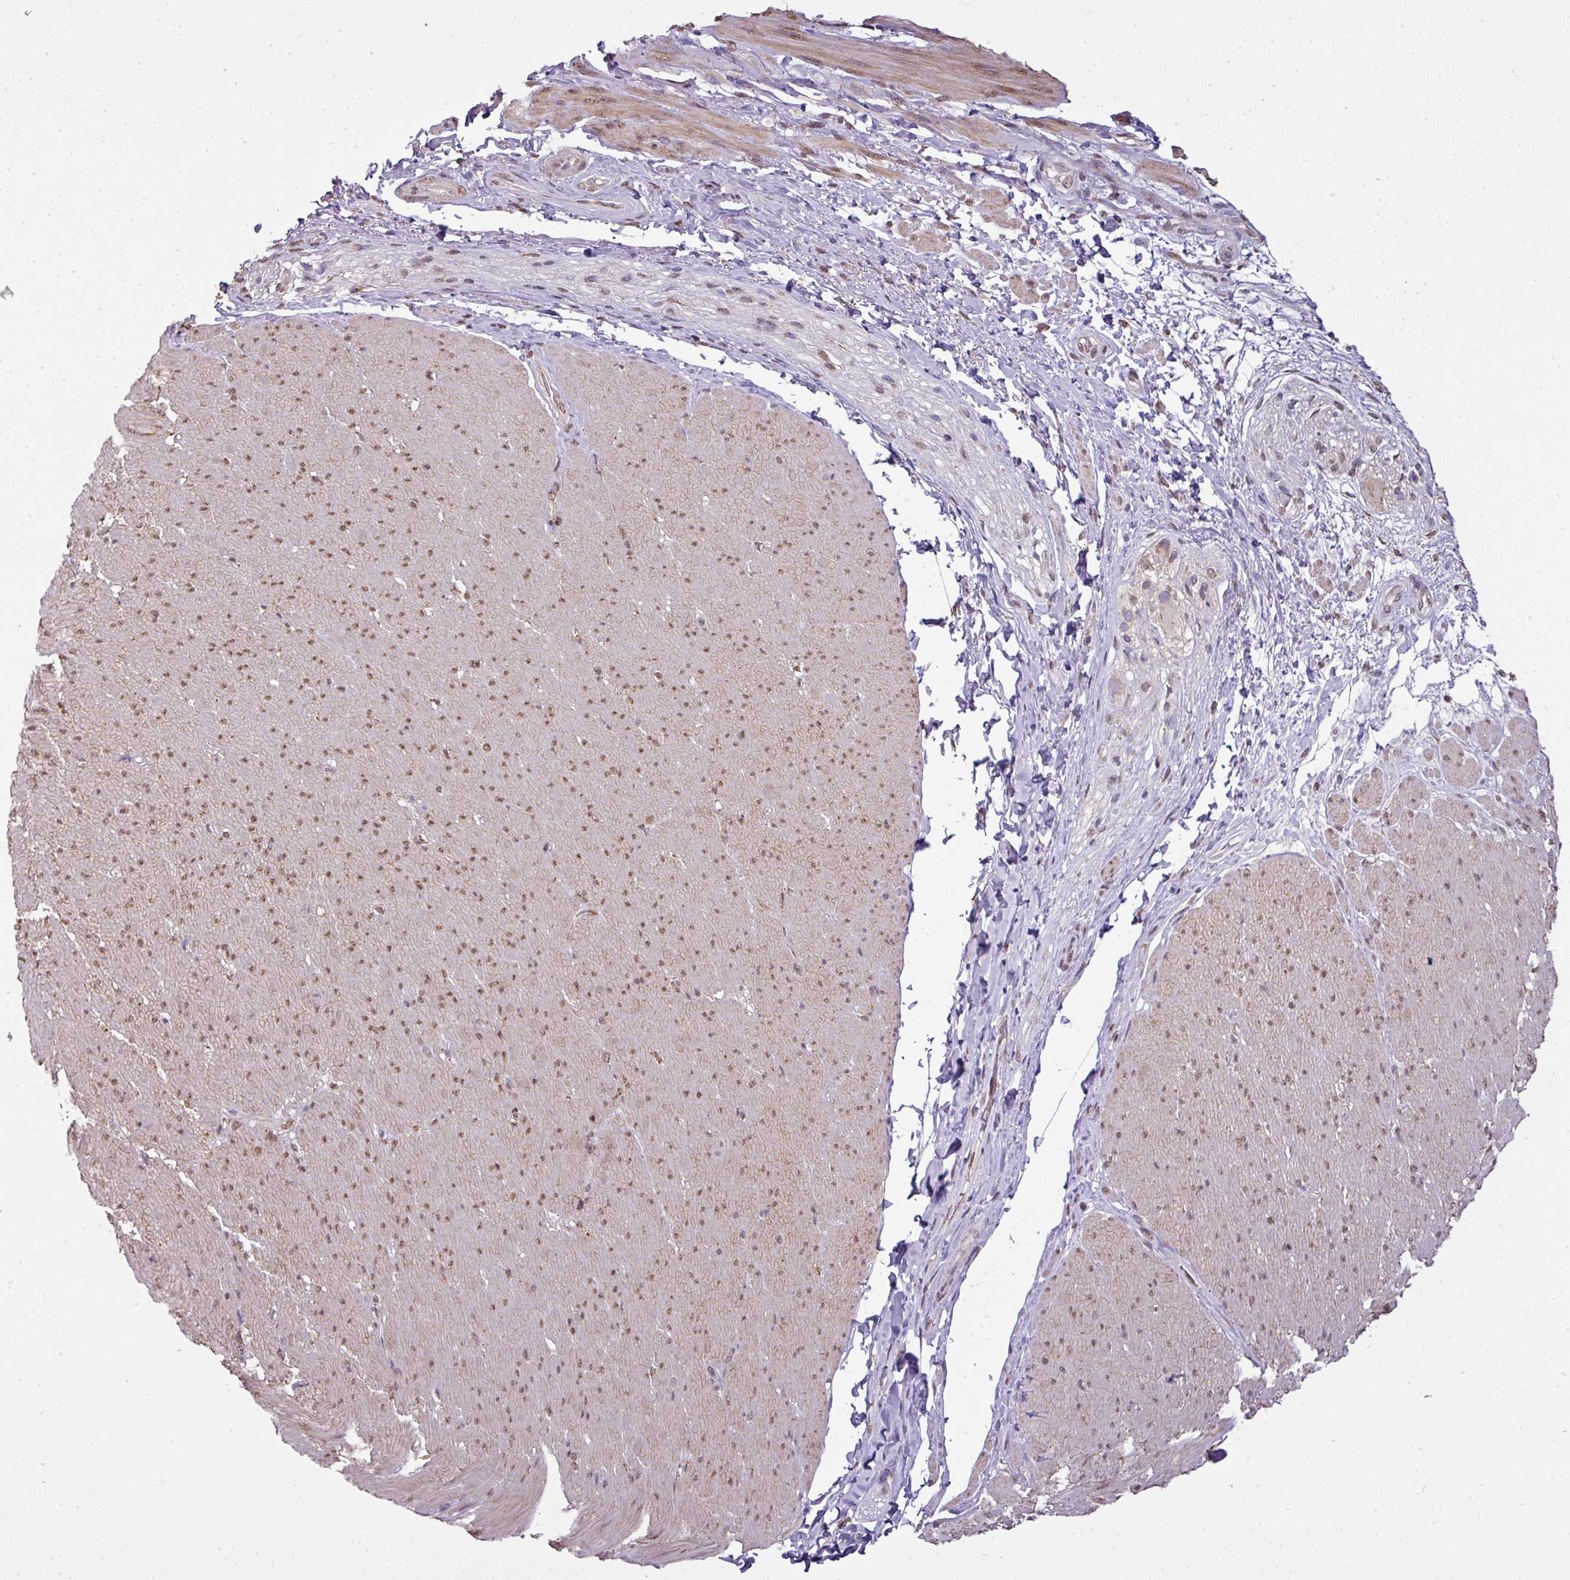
{"staining": {"intensity": "moderate", "quantity": "25%-75%", "location": "cytoplasmic/membranous,nuclear"}, "tissue": "smooth muscle", "cell_type": "Smooth muscle cells", "image_type": "normal", "snomed": [{"axis": "morphology", "description": "Normal tissue, NOS"}, {"axis": "topography", "description": "Smooth muscle"}, {"axis": "topography", "description": "Rectum"}], "caption": "The photomicrograph demonstrates a brown stain indicating the presence of a protein in the cytoplasmic/membranous,nuclear of smooth muscle cells in smooth muscle. (IHC, brightfield microscopy, high magnification).", "gene": "JPH2", "patient": {"sex": "male", "age": 53}}